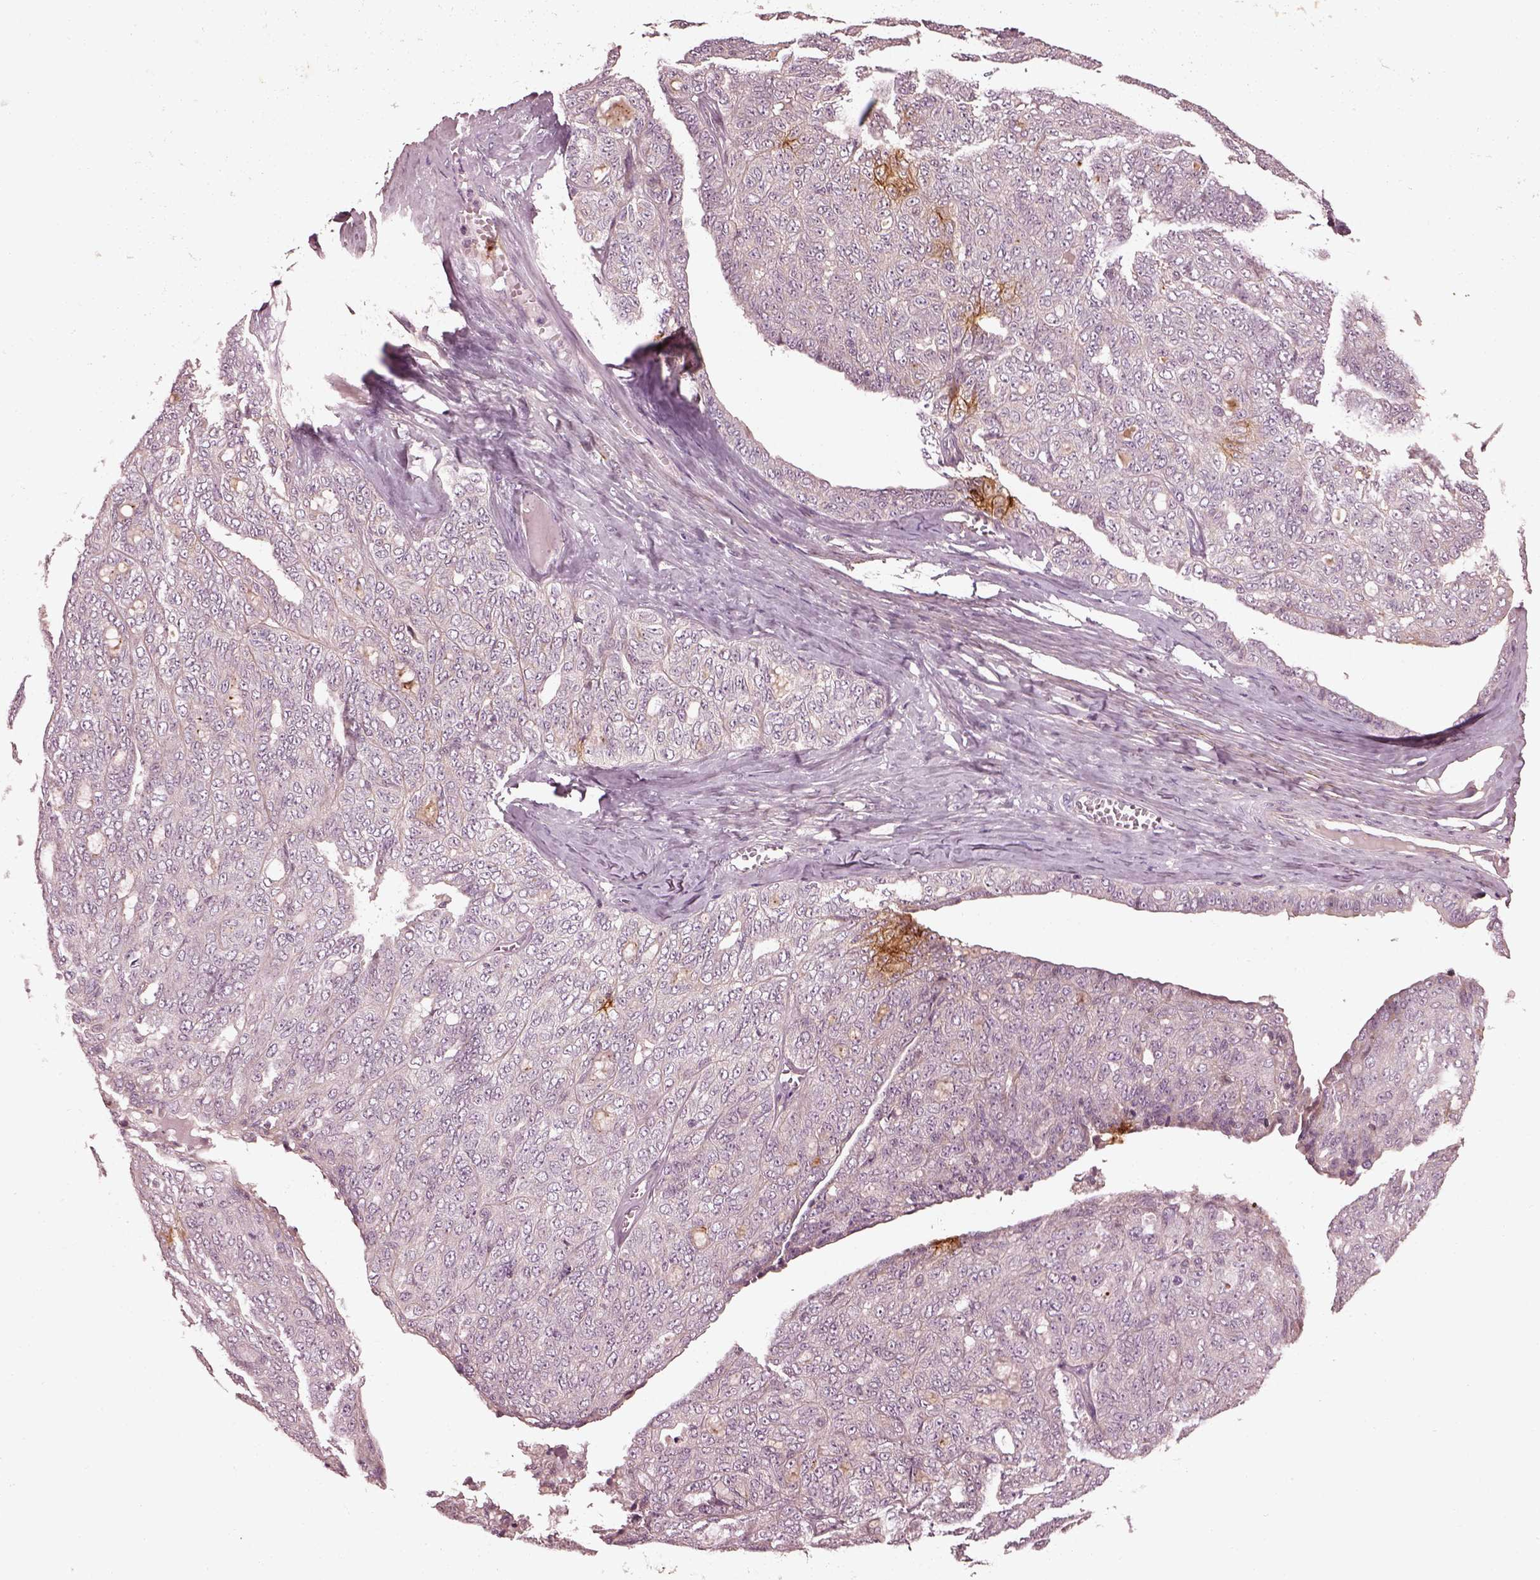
{"staining": {"intensity": "moderate", "quantity": "<25%", "location": "cytoplasmic/membranous"}, "tissue": "ovarian cancer", "cell_type": "Tumor cells", "image_type": "cancer", "snomed": [{"axis": "morphology", "description": "Cystadenocarcinoma, serous, NOS"}, {"axis": "topography", "description": "Ovary"}], "caption": "DAB immunohistochemical staining of human ovarian cancer (serous cystadenocarcinoma) displays moderate cytoplasmic/membranous protein positivity in about <25% of tumor cells. The staining is performed using DAB (3,3'-diaminobenzidine) brown chromogen to label protein expression. The nuclei are counter-stained blue using hematoxylin.", "gene": "EFEMP1", "patient": {"sex": "female", "age": 71}}